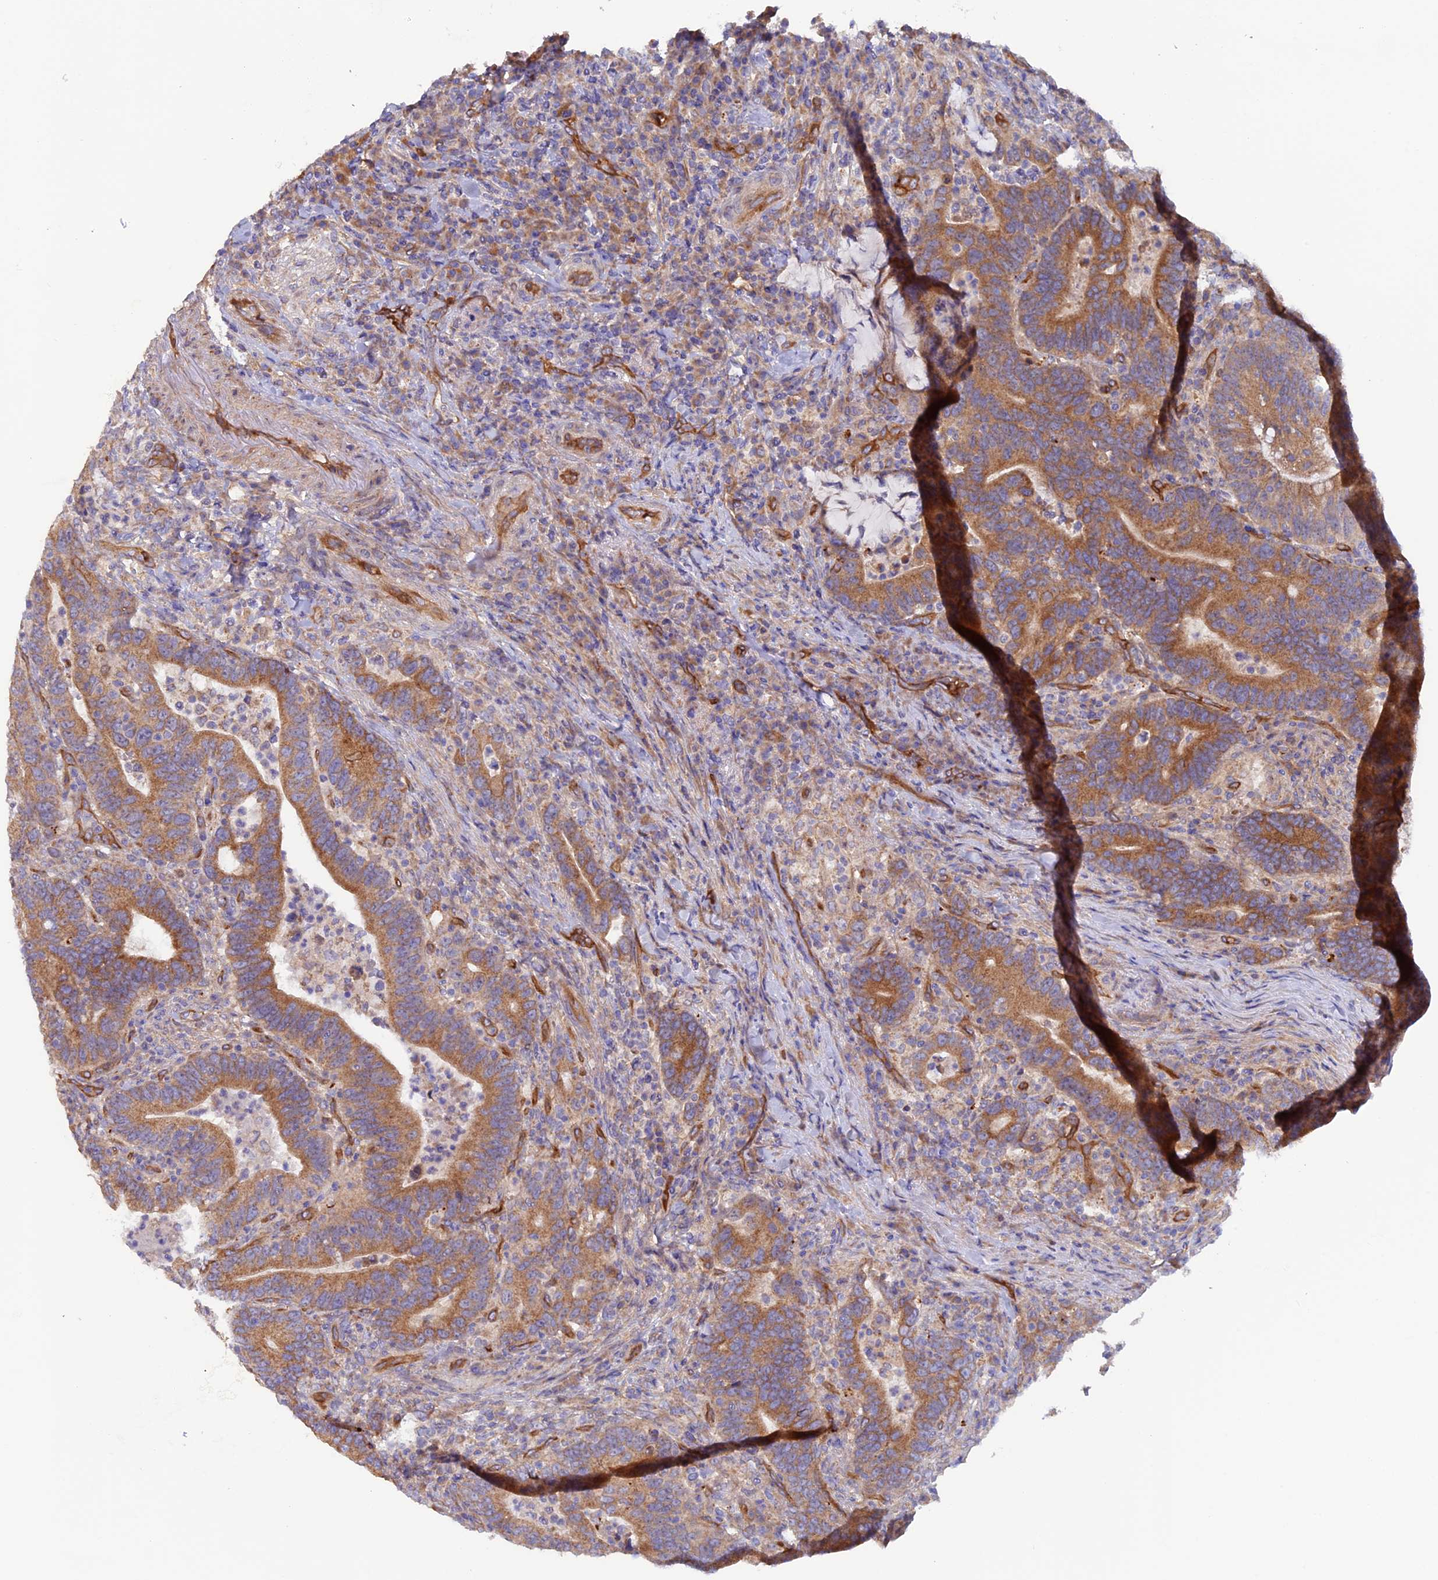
{"staining": {"intensity": "moderate", "quantity": ">75%", "location": "cytoplasmic/membranous"}, "tissue": "colorectal cancer", "cell_type": "Tumor cells", "image_type": "cancer", "snomed": [{"axis": "morphology", "description": "Adenocarcinoma, NOS"}, {"axis": "topography", "description": "Colon"}], "caption": "Colorectal cancer (adenocarcinoma) stained for a protein (brown) reveals moderate cytoplasmic/membranous positive expression in approximately >75% of tumor cells.", "gene": "DUS3L", "patient": {"sex": "female", "age": 66}}